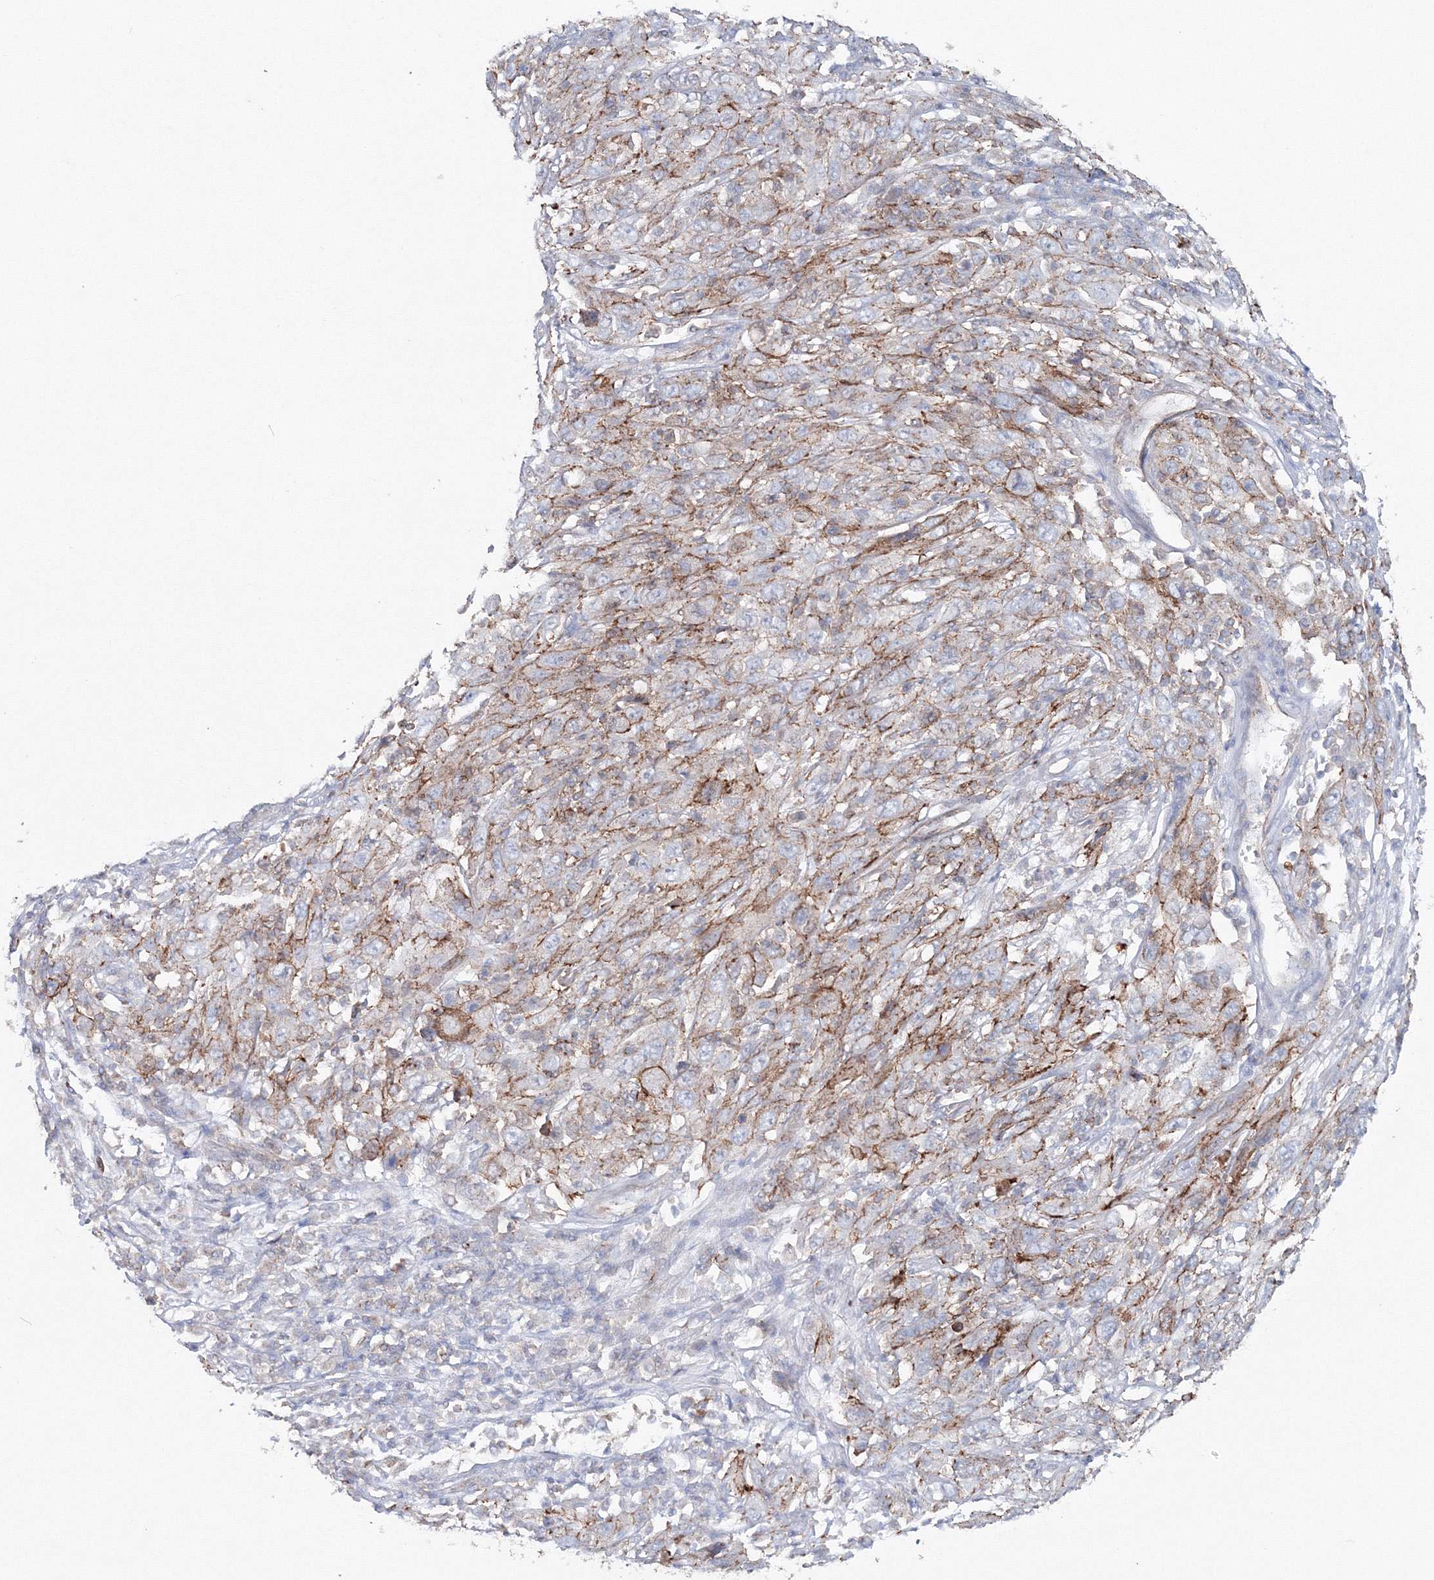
{"staining": {"intensity": "moderate", "quantity": "25%-75%", "location": "cytoplasmic/membranous"}, "tissue": "cervical cancer", "cell_type": "Tumor cells", "image_type": "cancer", "snomed": [{"axis": "morphology", "description": "Squamous cell carcinoma, NOS"}, {"axis": "topography", "description": "Cervix"}], "caption": "The immunohistochemical stain labels moderate cytoplasmic/membranous staining in tumor cells of cervical squamous cell carcinoma tissue. The protein of interest is stained brown, and the nuclei are stained in blue (DAB (3,3'-diaminobenzidine) IHC with brightfield microscopy, high magnification).", "gene": "GGA2", "patient": {"sex": "female", "age": 46}}